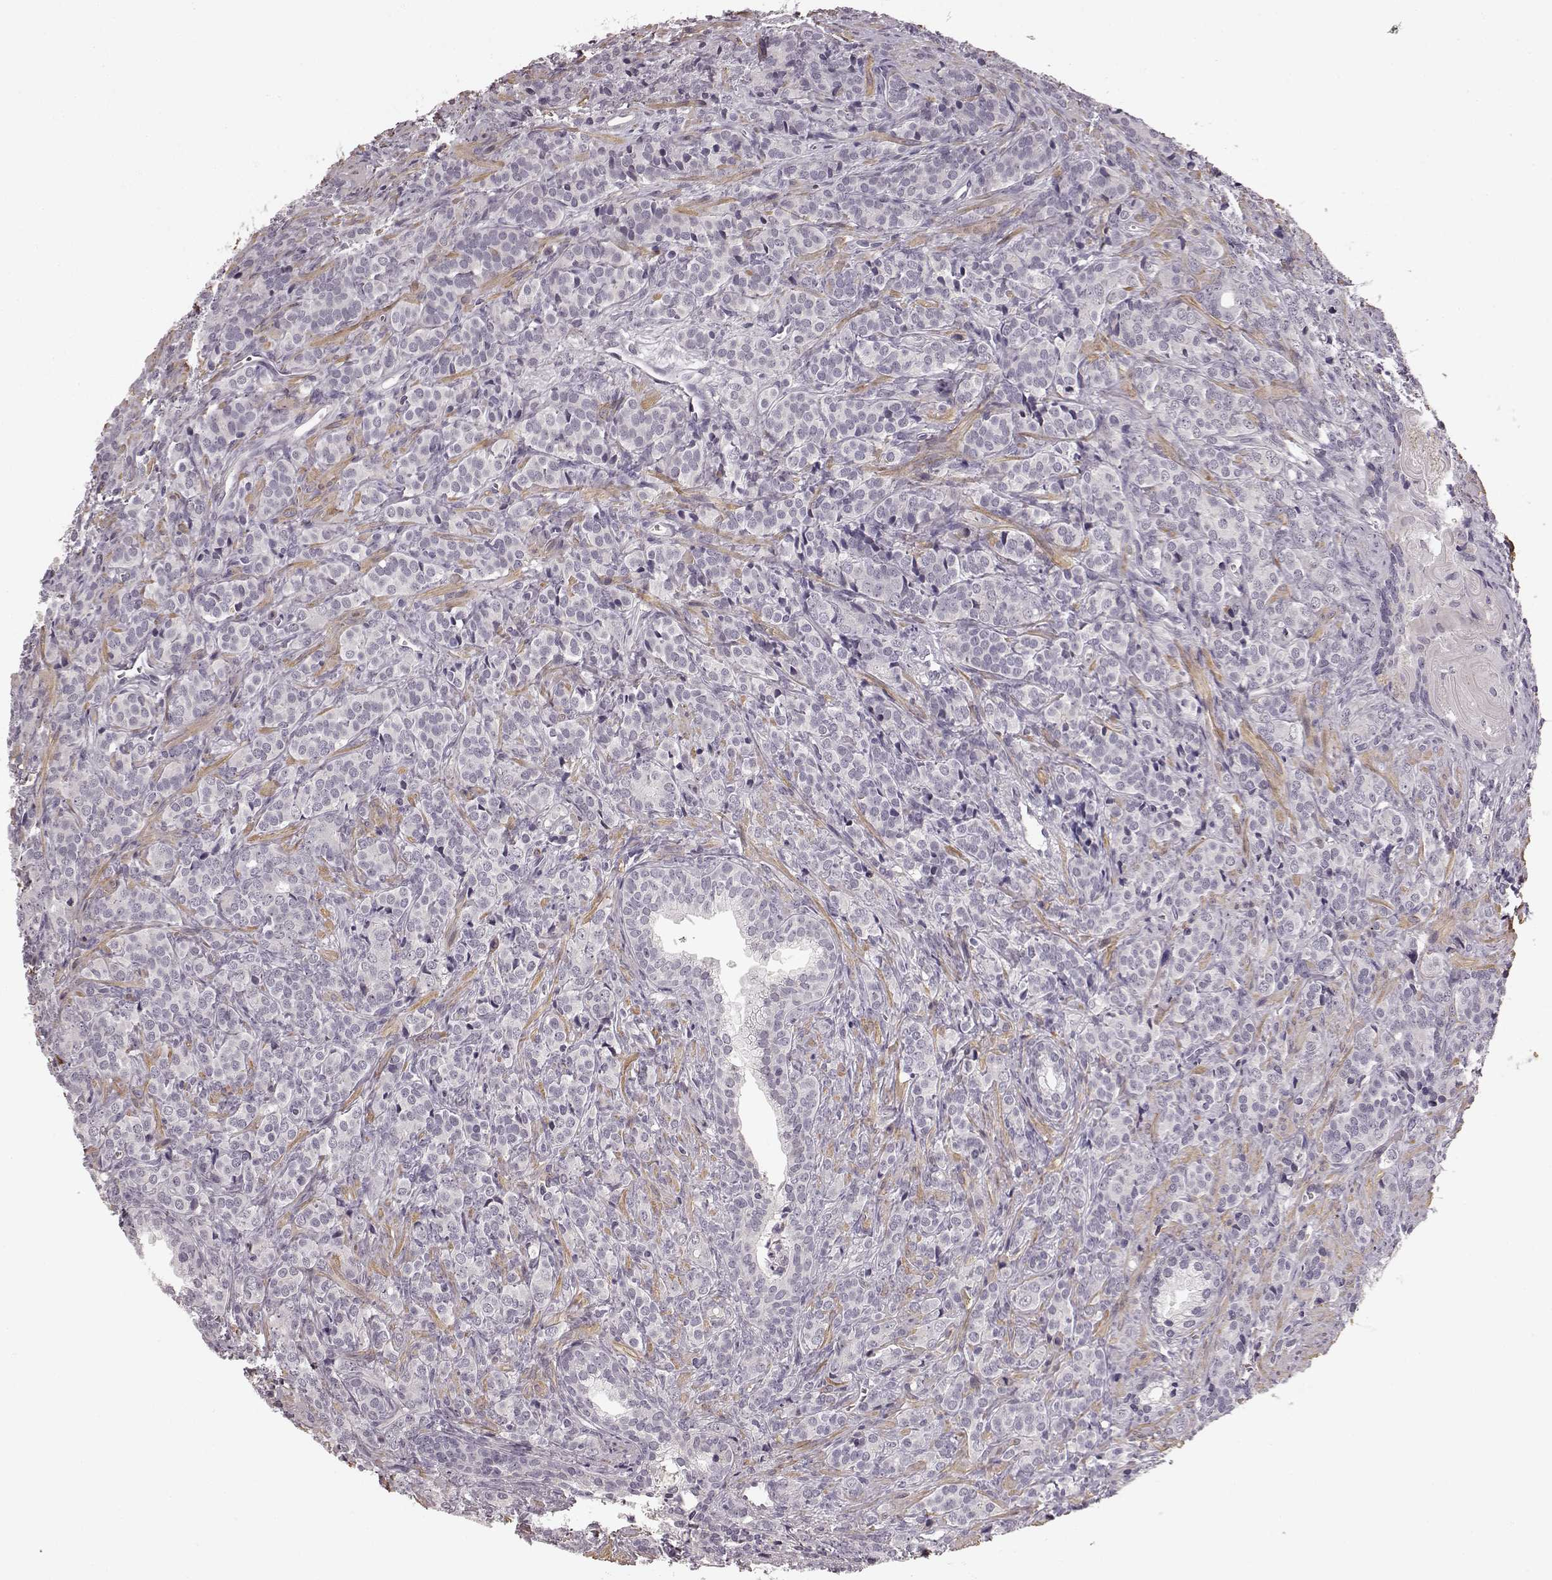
{"staining": {"intensity": "negative", "quantity": "none", "location": "none"}, "tissue": "prostate cancer", "cell_type": "Tumor cells", "image_type": "cancer", "snomed": [{"axis": "morphology", "description": "Adenocarcinoma, High grade"}, {"axis": "topography", "description": "Prostate"}], "caption": "IHC micrograph of prostate cancer stained for a protein (brown), which reveals no staining in tumor cells.", "gene": "SLCO3A1", "patient": {"sex": "male", "age": 84}}